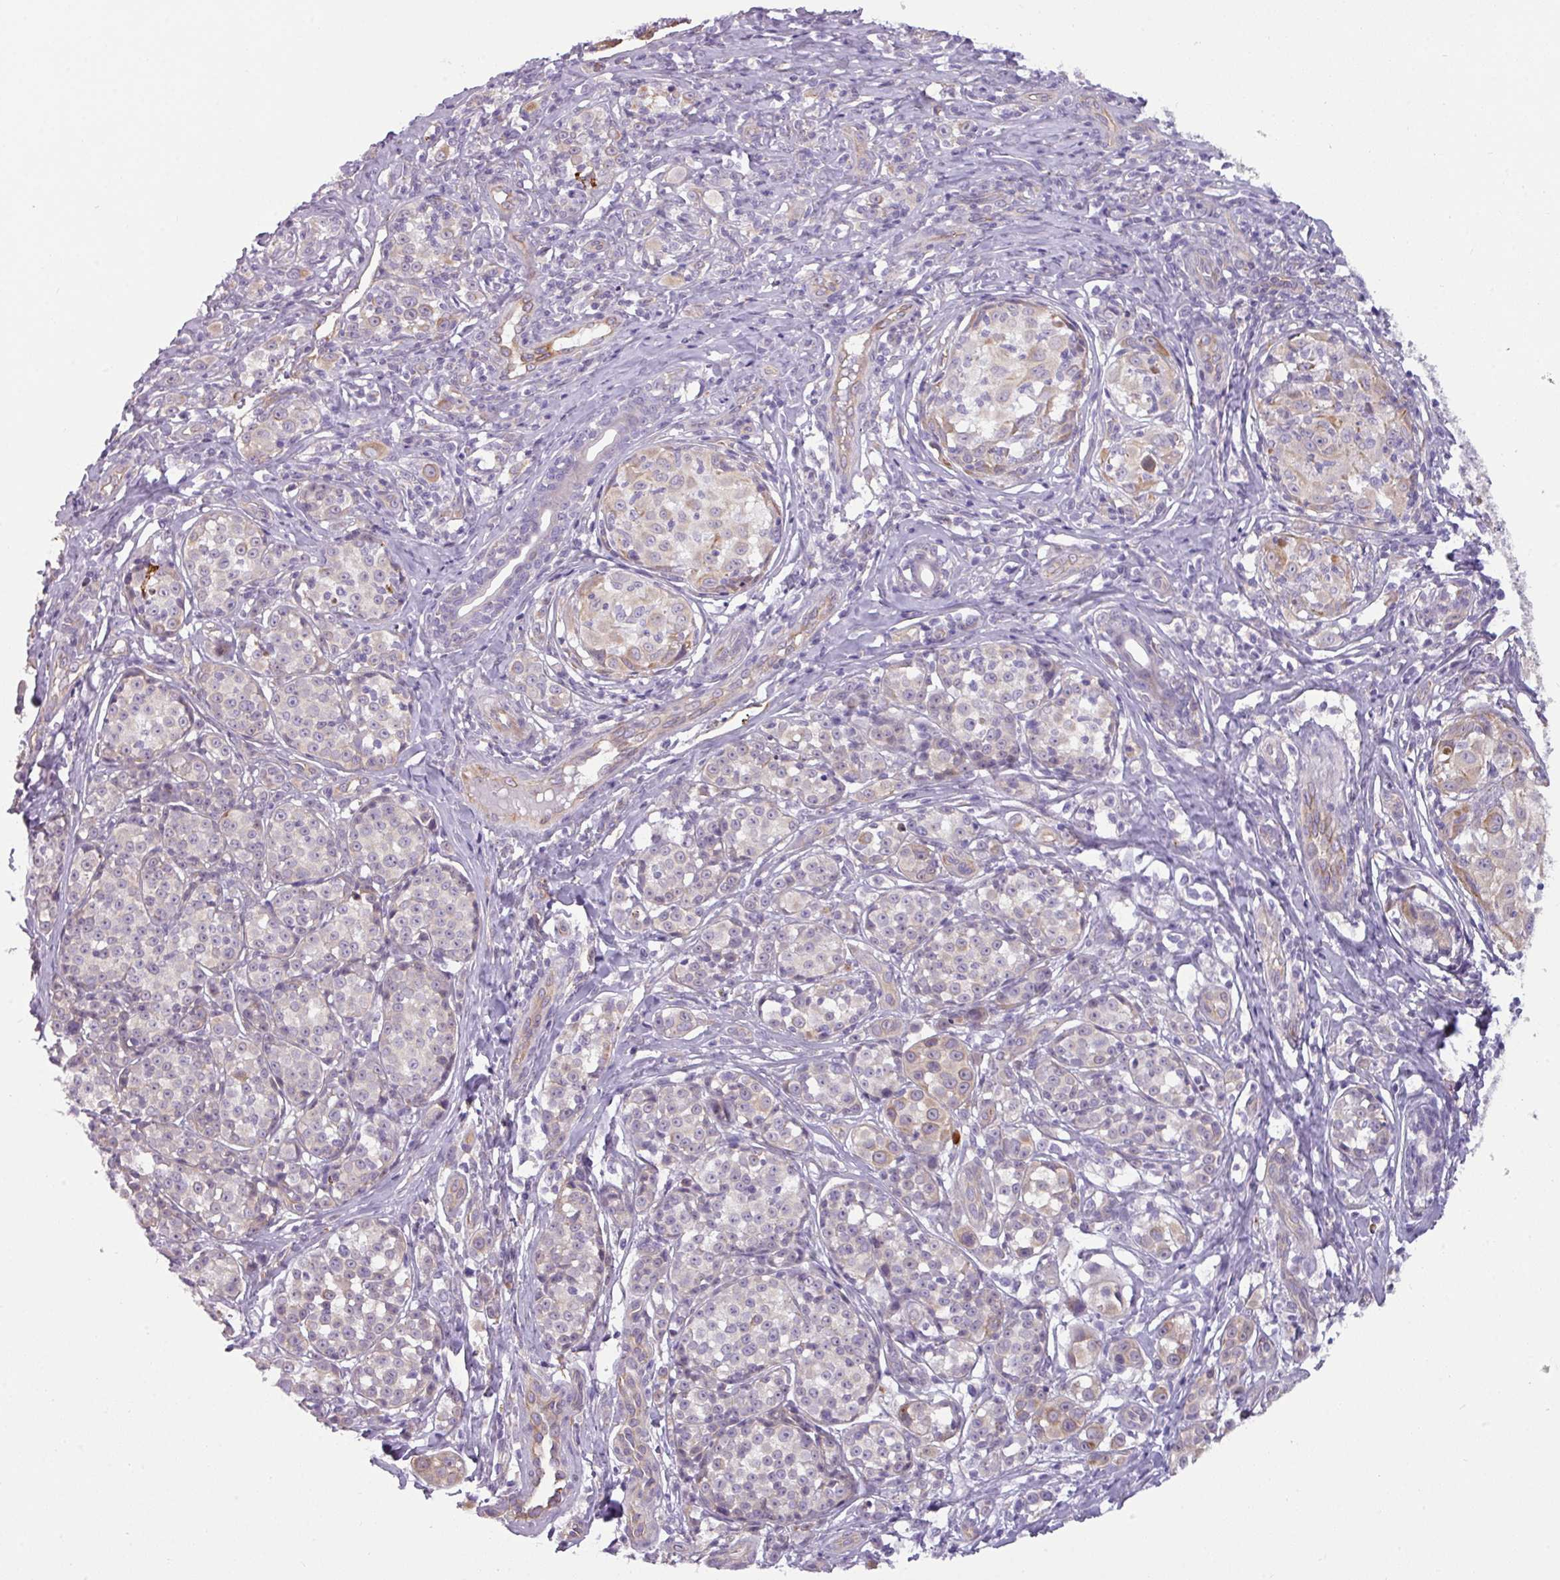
{"staining": {"intensity": "weak", "quantity": "<25%", "location": "cytoplasmic/membranous"}, "tissue": "melanoma", "cell_type": "Tumor cells", "image_type": "cancer", "snomed": [{"axis": "morphology", "description": "Malignant melanoma, NOS"}, {"axis": "topography", "description": "Skin"}], "caption": "Immunohistochemical staining of melanoma exhibits no significant positivity in tumor cells.", "gene": "BUD23", "patient": {"sex": "female", "age": 35}}